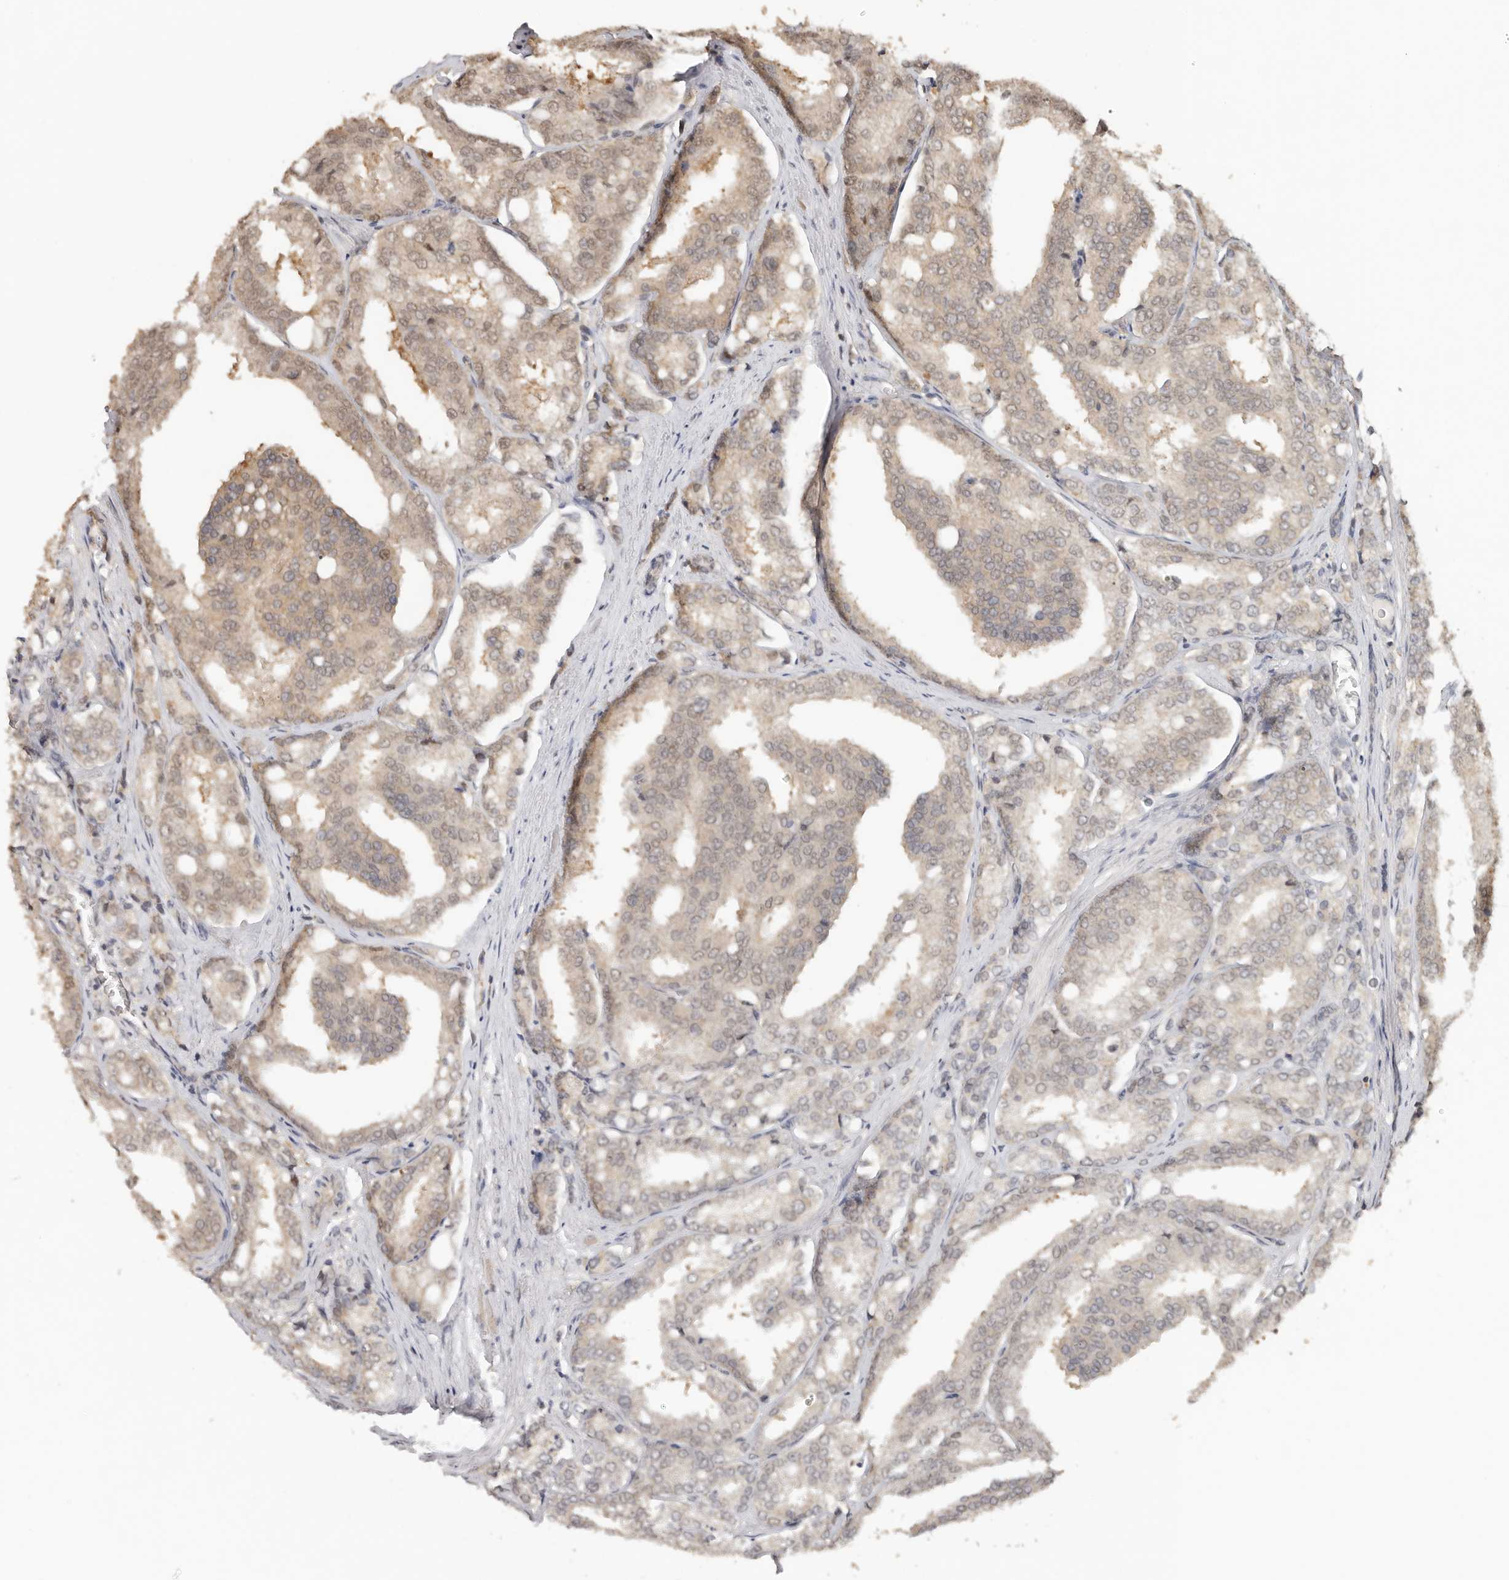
{"staining": {"intensity": "moderate", "quantity": ">75%", "location": "cytoplasmic/membranous,nuclear"}, "tissue": "prostate cancer", "cell_type": "Tumor cells", "image_type": "cancer", "snomed": [{"axis": "morphology", "description": "Adenocarcinoma, High grade"}, {"axis": "topography", "description": "Prostate"}], "caption": "Immunohistochemistry of human adenocarcinoma (high-grade) (prostate) reveals medium levels of moderate cytoplasmic/membranous and nuclear positivity in about >75% of tumor cells. (brown staining indicates protein expression, while blue staining denotes nuclei).", "gene": "PSMA5", "patient": {"sex": "male", "age": 50}}